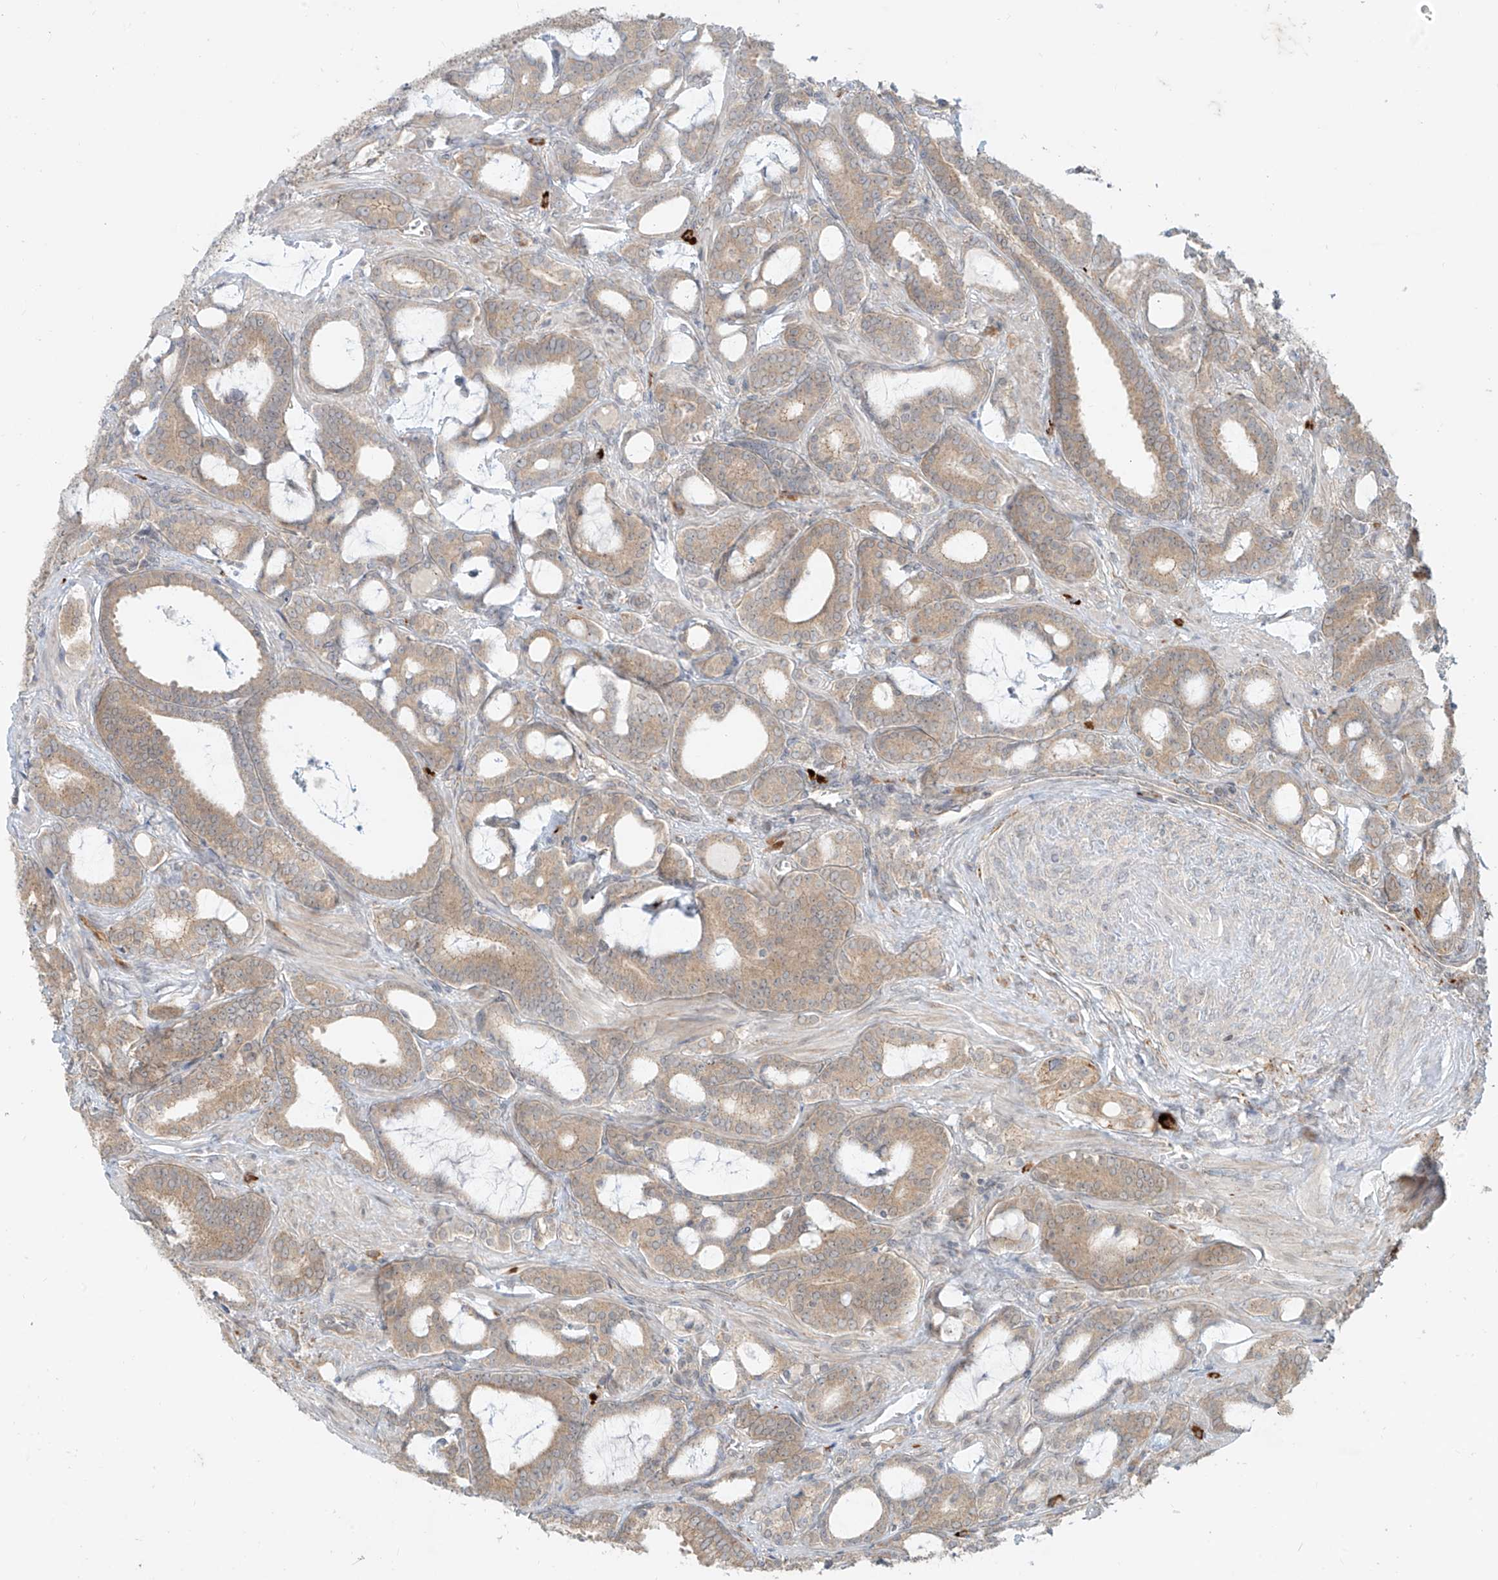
{"staining": {"intensity": "weak", "quantity": ">75%", "location": "cytoplasmic/membranous"}, "tissue": "prostate cancer", "cell_type": "Tumor cells", "image_type": "cancer", "snomed": [{"axis": "morphology", "description": "Adenocarcinoma, High grade"}, {"axis": "topography", "description": "Prostate and seminal vesicle, NOS"}], "caption": "Tumor cells show weak cytoplasmic/membranous positivity in about >75% of cells in prostate cancer (adenocarcinoma (high-grade)).", "gene": "MTUS2", "patient": {"sex": "male", "age": 67}}